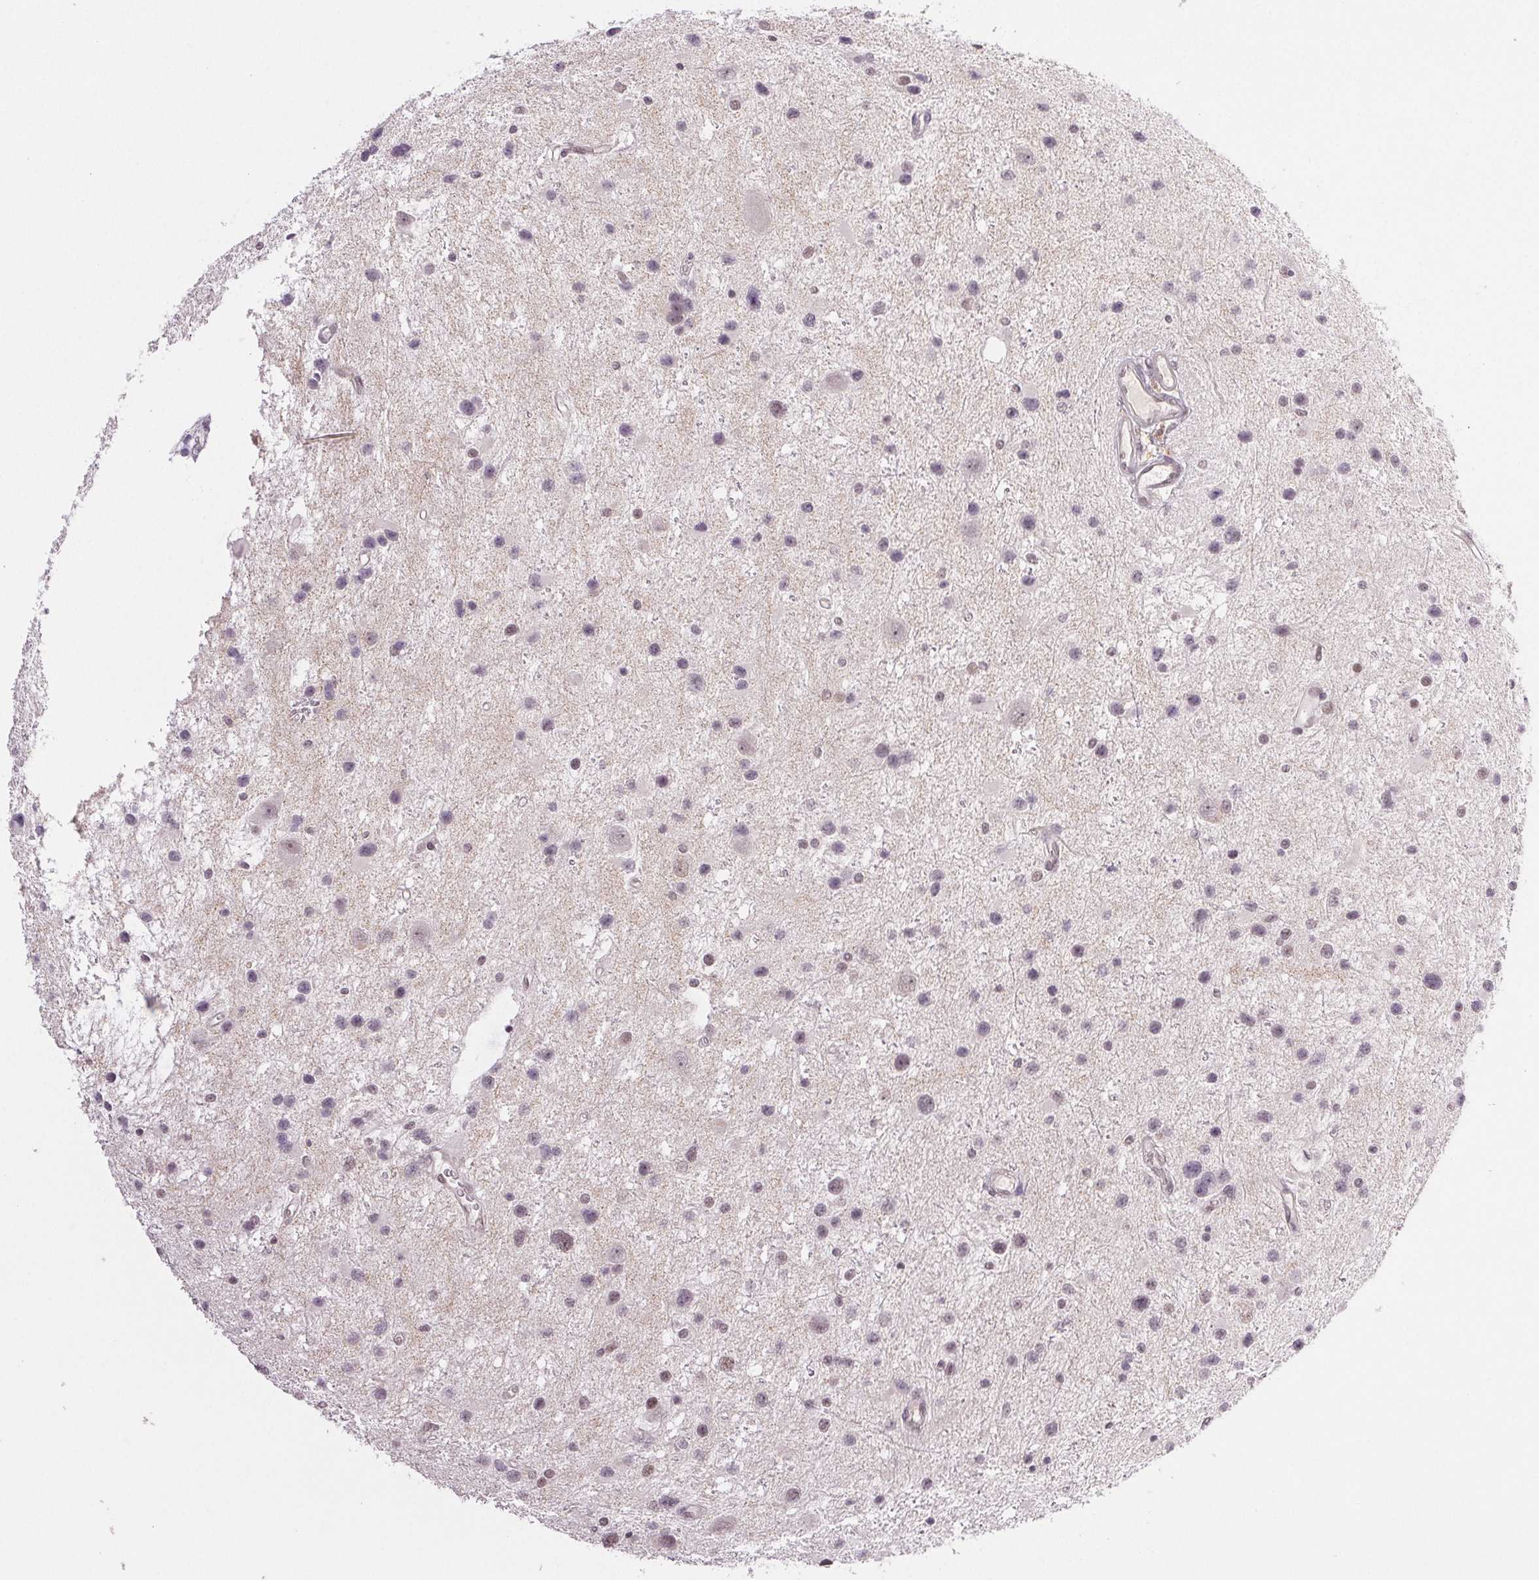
{"staining": {"intensity": "moderate", "quantity": "<25%", "location": "nuclear"}, "tissue": "glioma", "cell_type": "Tumor cells", "image_type": "cancer", "snomed": [{"axis": "morphology", "description": "Glioma, malignant, Low grade"}, {"axis": "topography", "description": "Brain"}], "caption": "Immunohistochemical staining of glioma displays low levels of moderate nuclear staining in about <25% of tumor cells.", "gene": "PRPF18", "patient": {"sex": "female", "age": 32}}